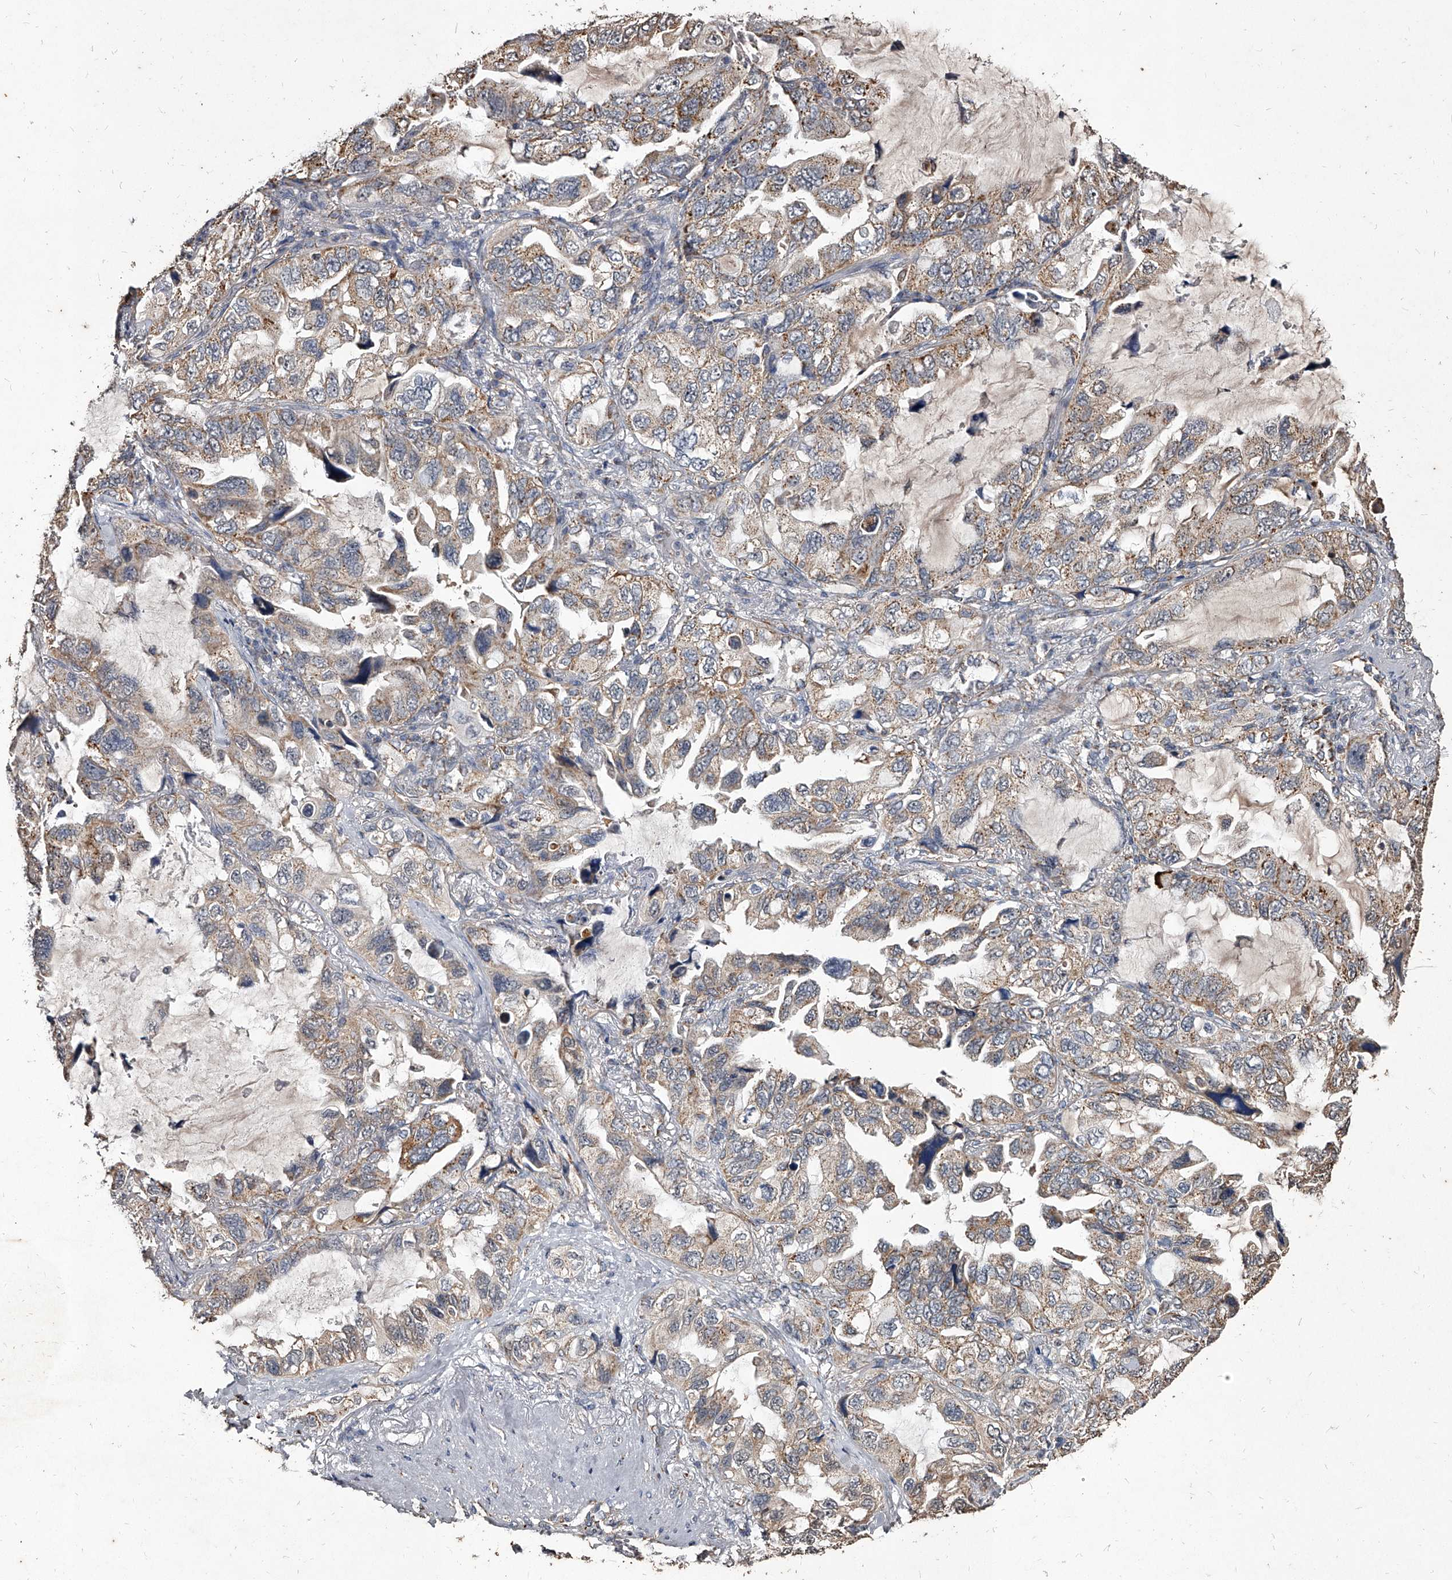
{"staining": {"intensity": "weak", "quantity": ">75%", "location": "cytoplasmic/membranous"}, "tissue": "lung cancer", "cell_type": "Tumor cells", "image_type": "cancer", "snomed": [{"axis": "morphology", "description": "Squamous cell carcinoma, NOS"}, {"axis": "topography", "description": "Lung"}], "caption": "Squamous cell carcinoma (lung) stained with a protein marker displays weak staining in tumor cells.", "gene": "GPR183", "patient": {"sex": "female", "age": 73}}